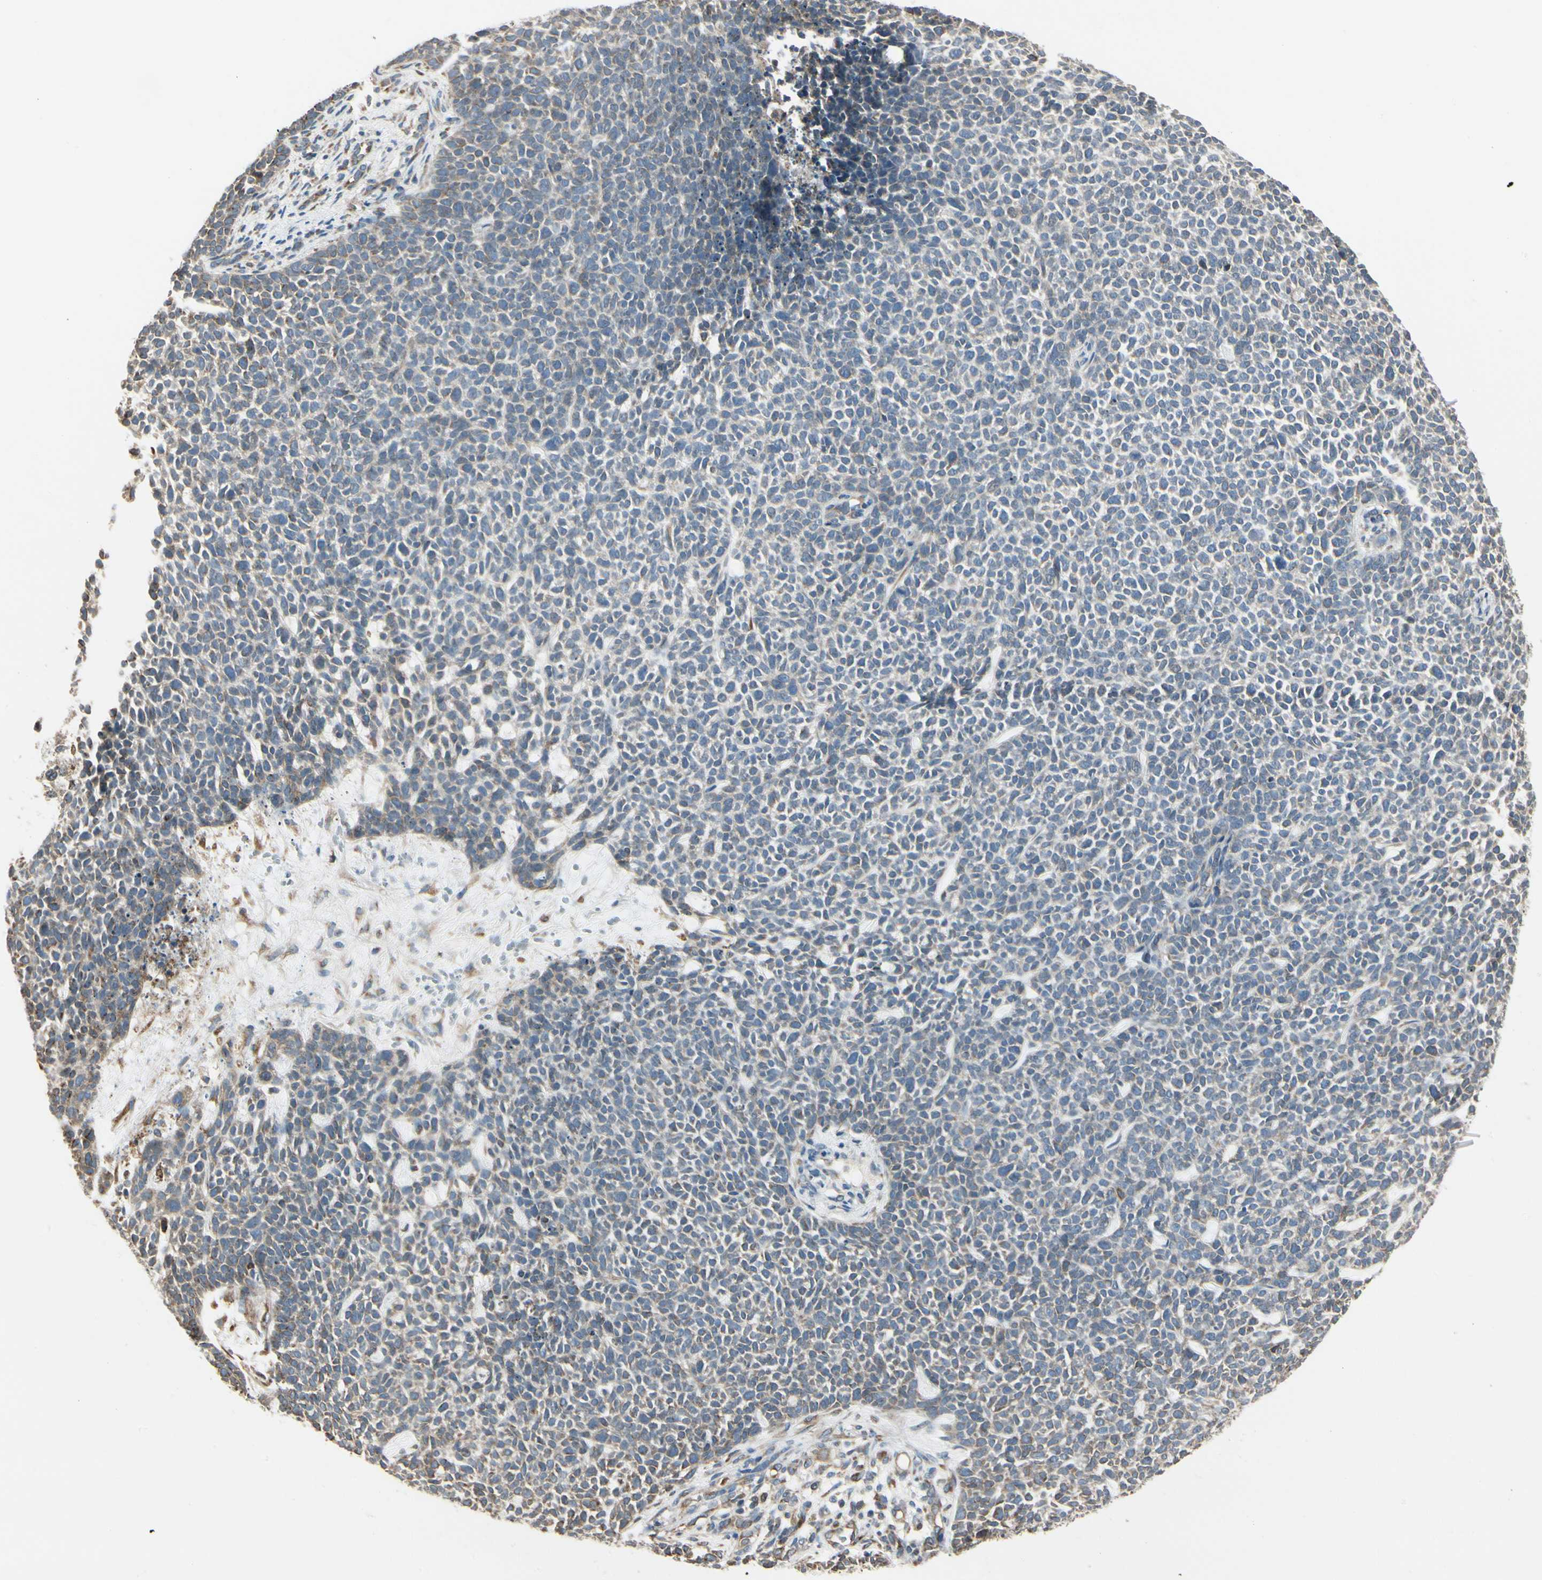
{"staining": {"intensity": "weak", "quantity": "<25%", "location": "cytoplasmic/membranous"}, "tissue": "skin cancer", "cell_type": "Tumor cells", "image_type": "cancer", "snomed": [{"axis": "morphology", "description": "Basal cell carcinoma"}, {"axis": "topography", "description": "Skin"}], "caption": "The IHC histopathology image has no significant expression in tumor cells of skin cancer tissue.", "gene": "NUCB2", "patient": {"sex": "female", "age": 84}}